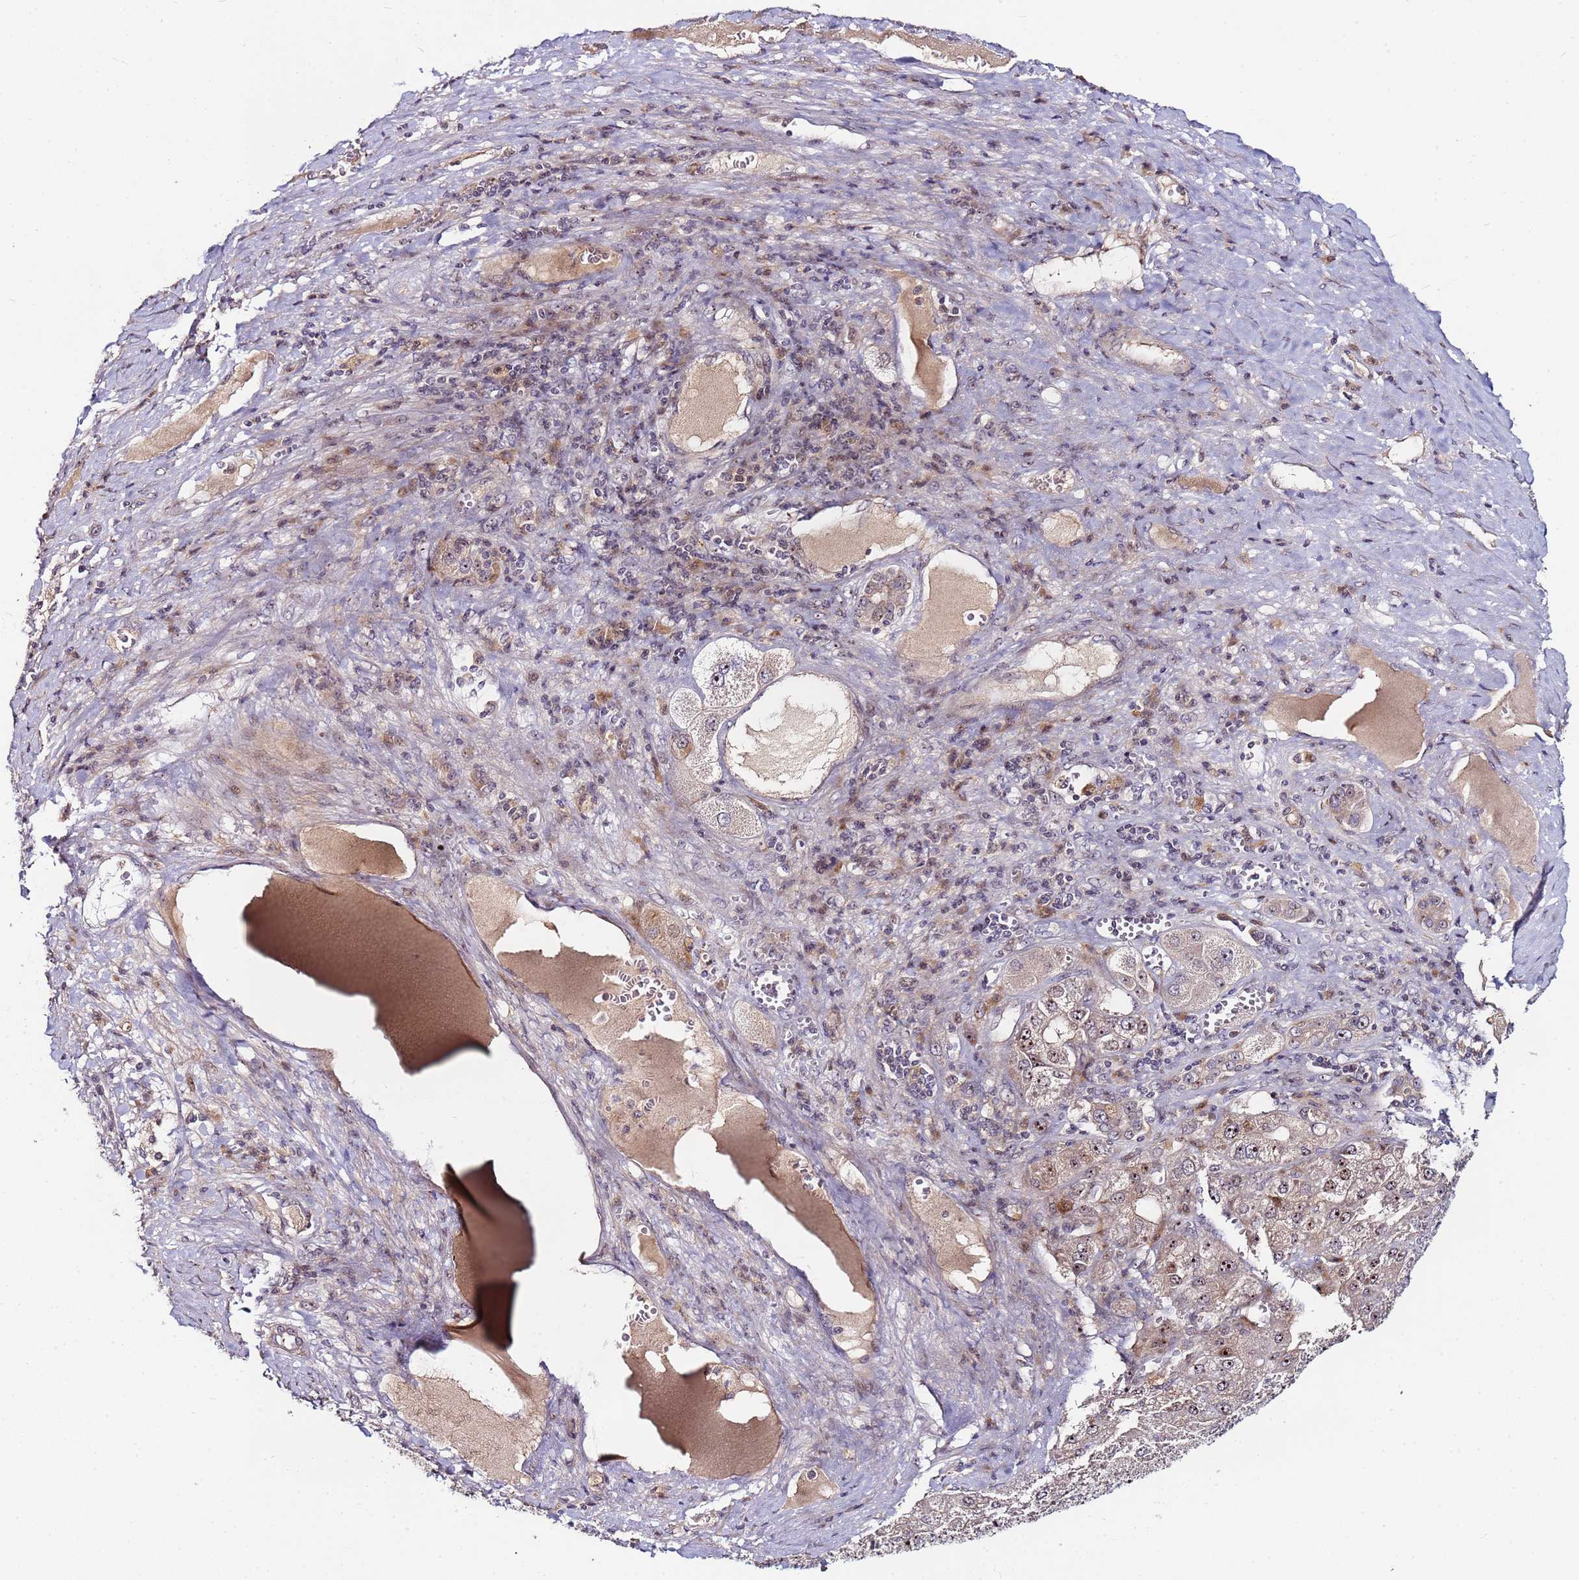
{"staining": {"intensity": "moderate", "quantity": ">75%", "location": "nuclear"}, "tissue": "liver cancer", "cell_type": "Tumor cells", "image_type": "cancer", "snomed": [{"axis": "morphology", "description": "Carcinoma, Hepatocellular, NOS"}, {"axis": "topography", "description": "Liver"}], "caption": "Immunohistochemical staining of hepatocellular carcinoma (liver) shows medium levels of moderate nuclear positivity in approximately >75% of tumor cells.", "gene": "KRI1", "patient": {"sex": "female", "age": 73}}